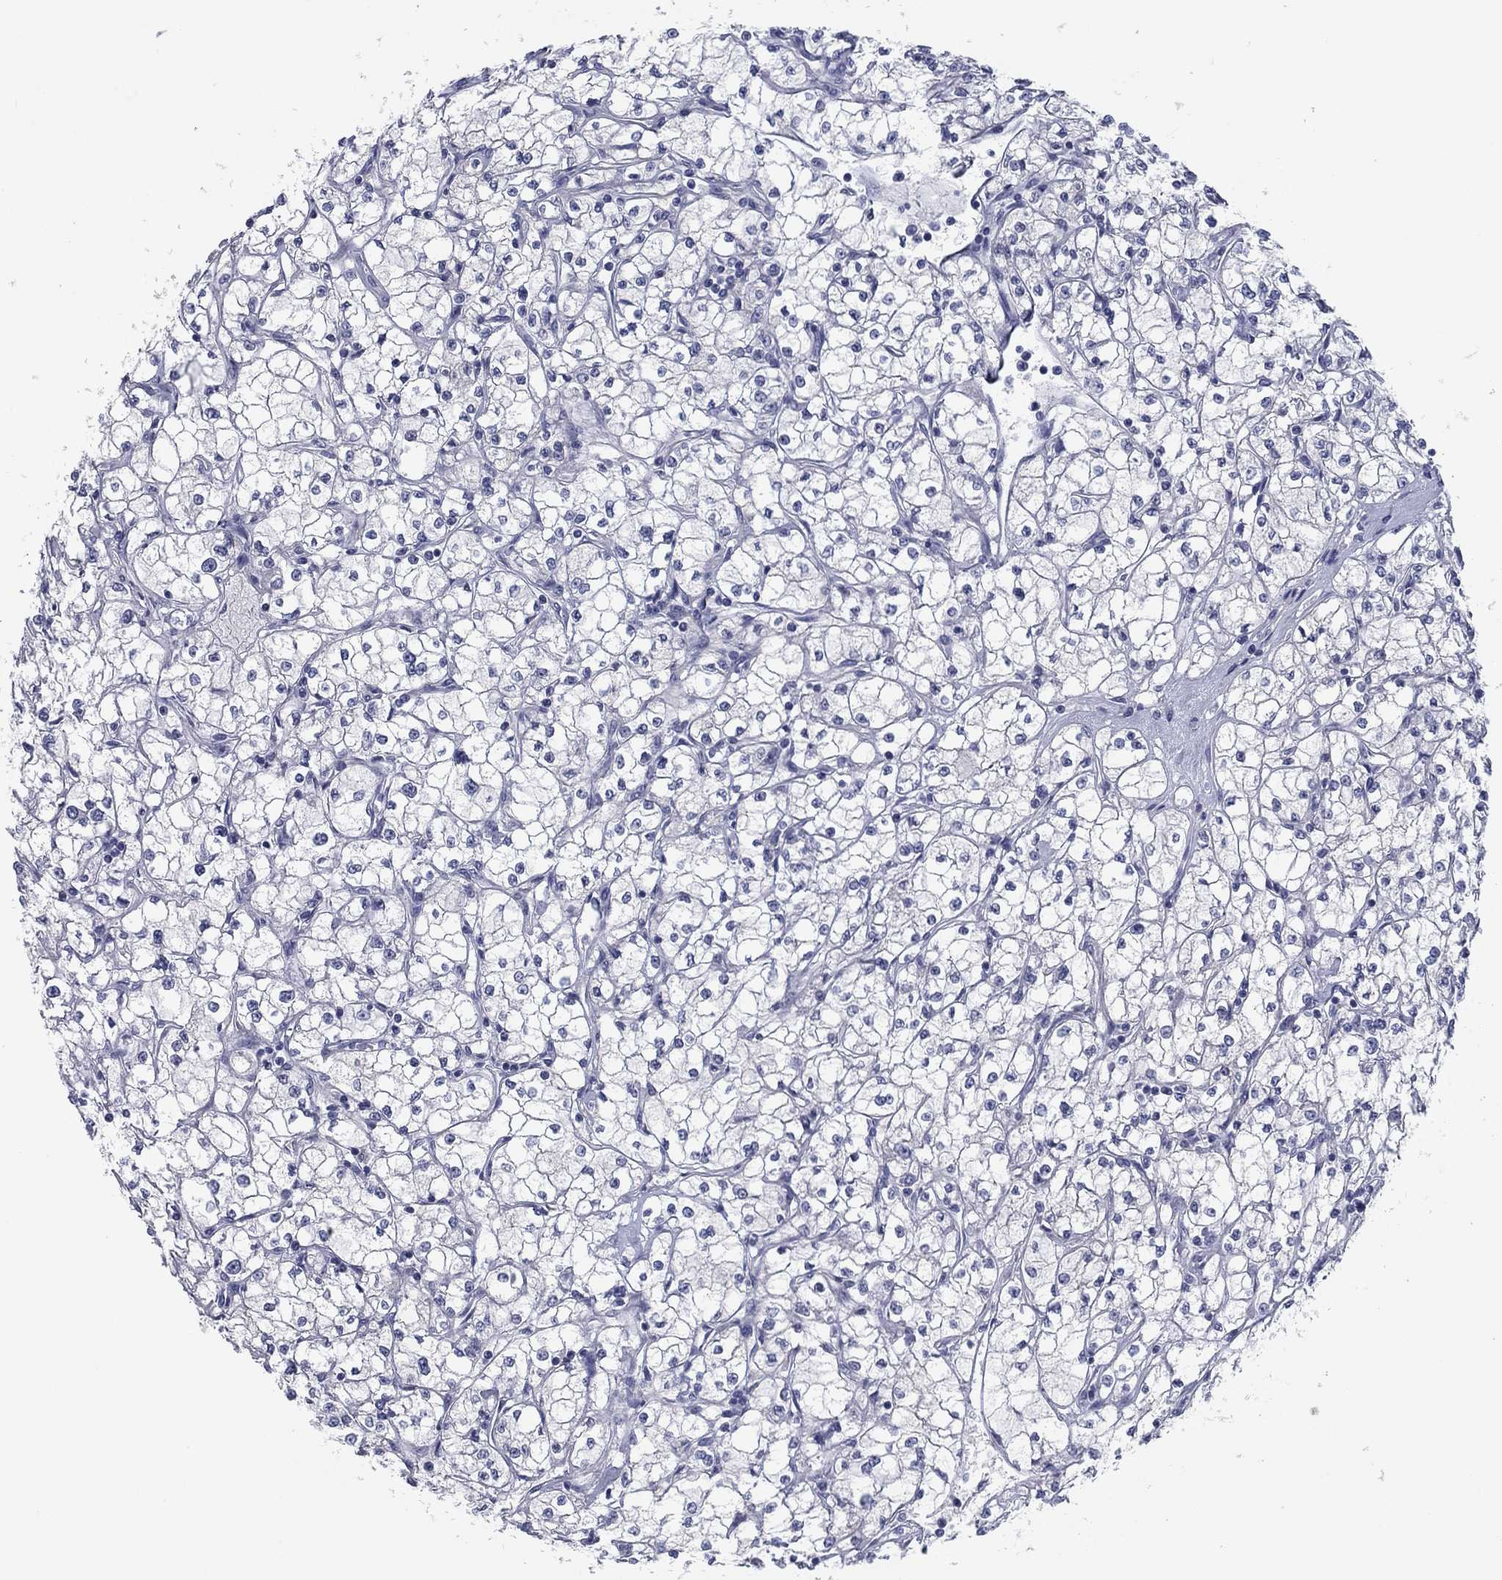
{"staining": {"intensity": "negative", "quantity": "none", "location": "none"}, "tissue": "renal cancer", "cell_type": "Tumor cells", "image_type": "cancer", "snomed": [{"axis": "morphology", "description": "Adenocarcinoma, NOS"}, {"axis": "topography", "description": "Kidney"}], "caption": "Immunohistochemical staining of human renal cancer (adenocarcinoma) demonstrates no significant staining in tumor cells. Nuclei are stained in blue.", "gene": "CALB1", "patient": {"sex": "male", "age": 67}}